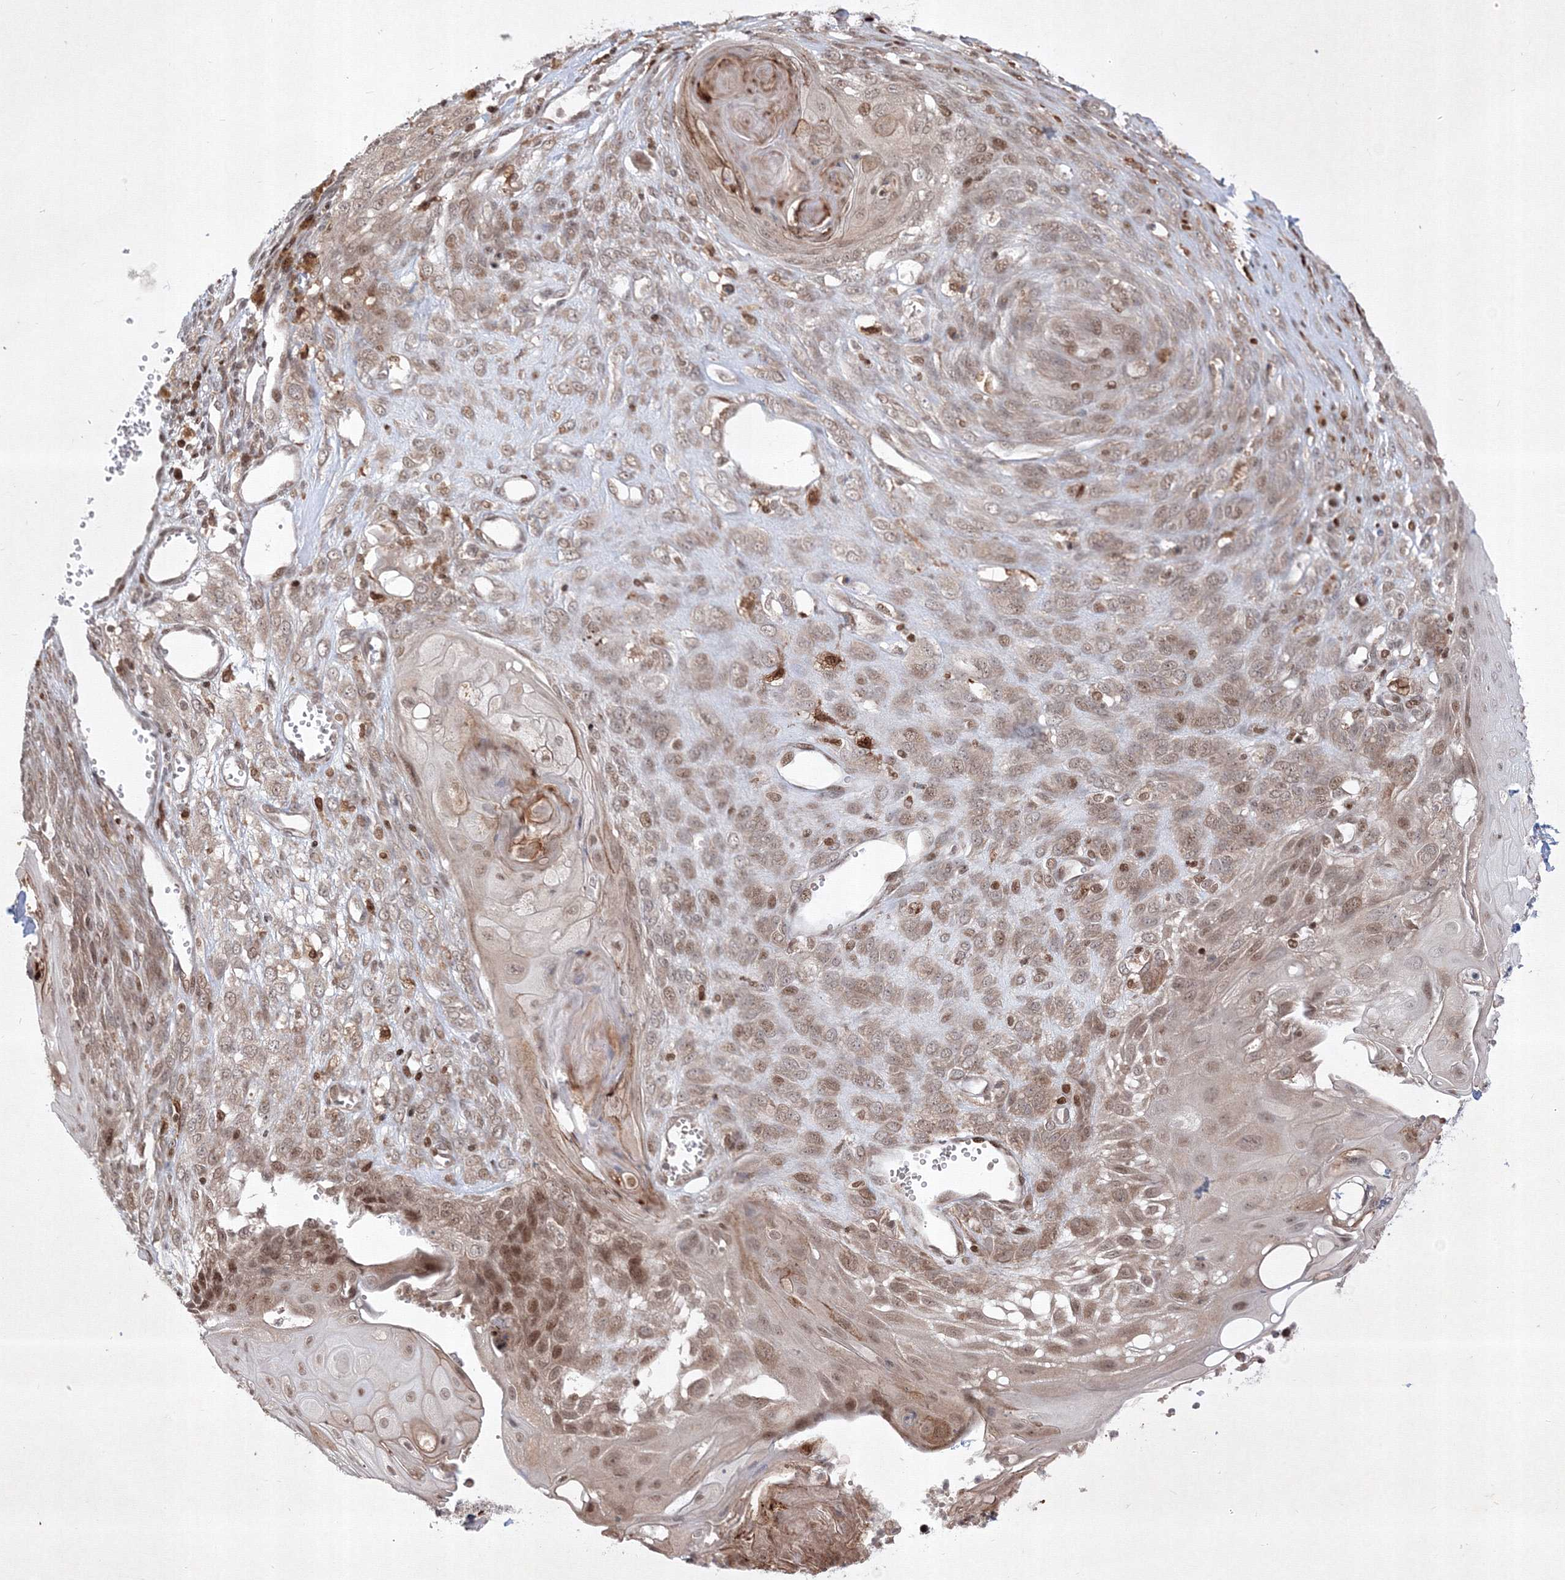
{"staining": {"intensity": "weak", "quantity": "25%-75%", "location": "nuclear"}, "tissue": "endometrial cancer", "cell_type": "Tumor cells", "image_type": "cancer", "snomed": [{"axis": "morphology", "description": "Adenocarcinoma, NOS"}, {"axis": "topography", "description": "Endometrium"}], "caption": "Tumor cells display weak nuclear positivity in about 25%-75% of cells in endometrial cancer (adenocarcinoma).", "gene": "TAB1", "patient": {"sex": "female", "age": 32}}